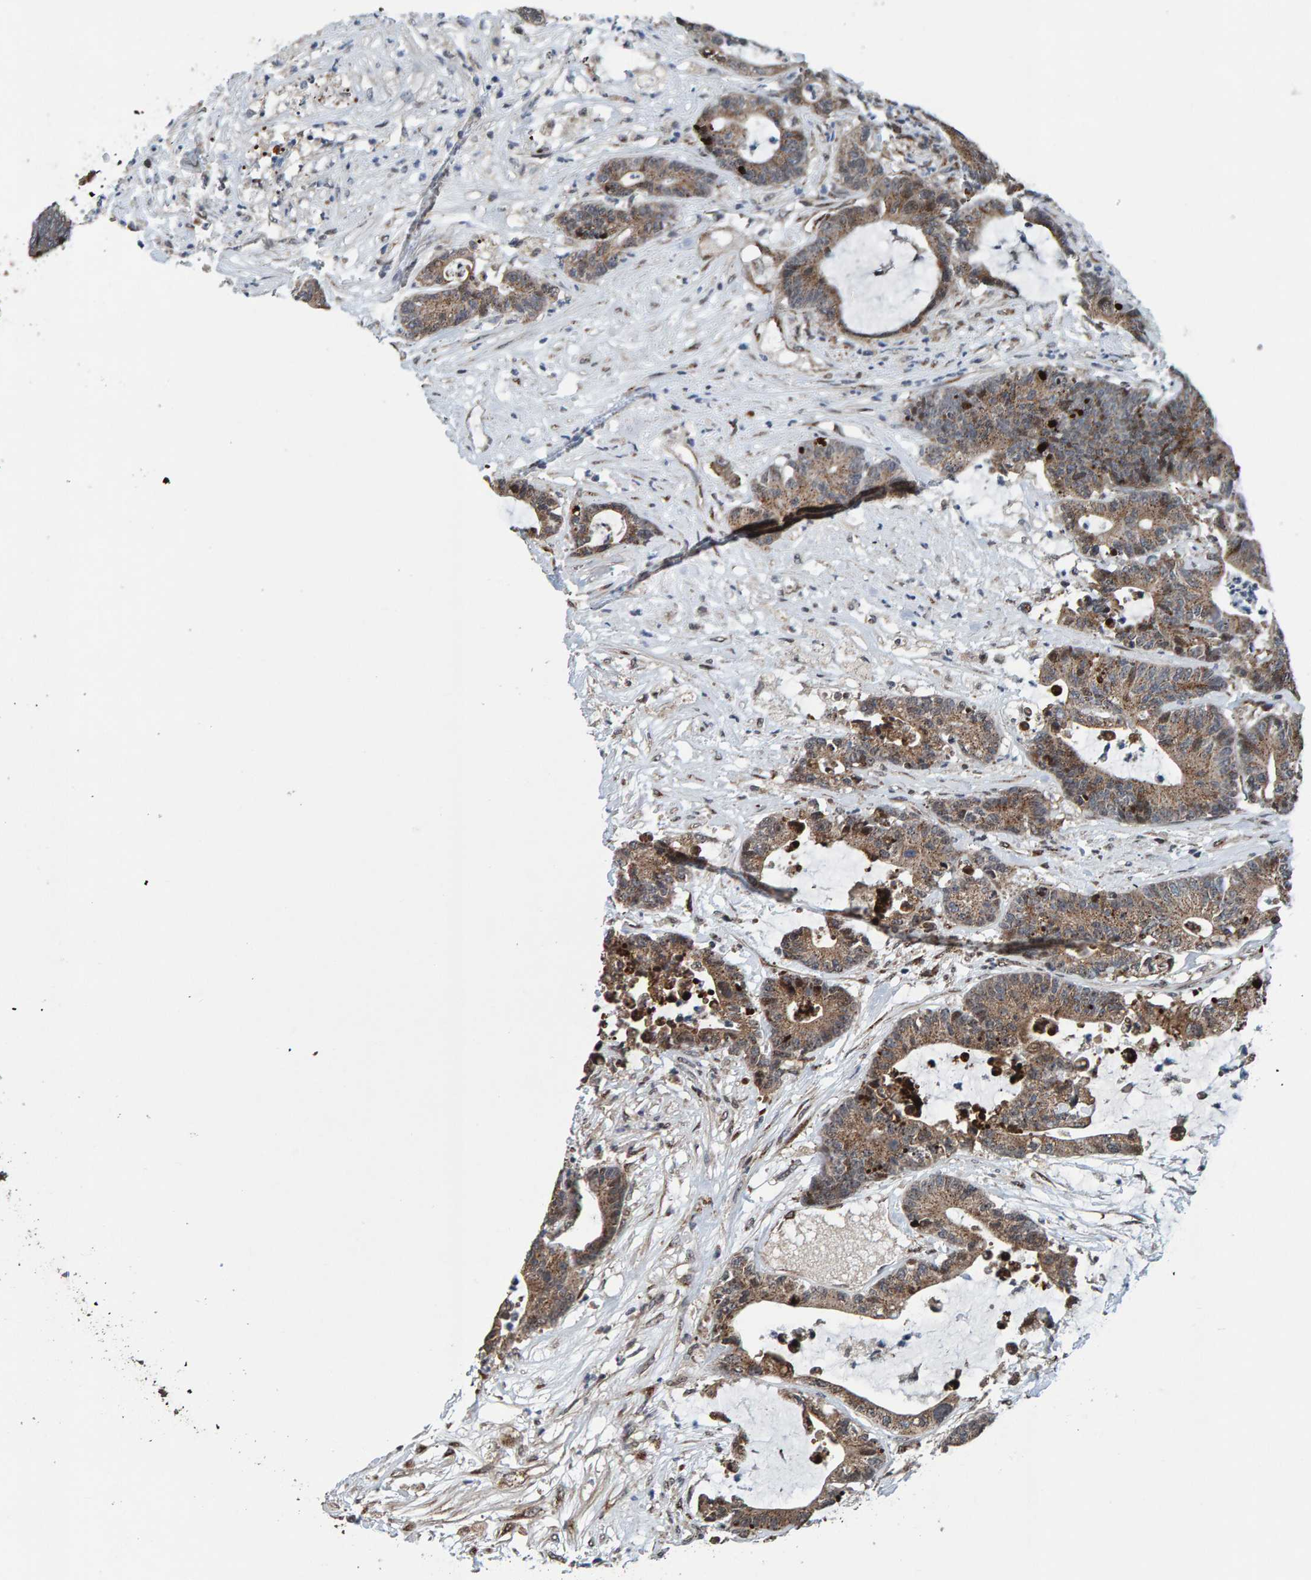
{"staining": {"intensity": "moderate", "quantity": ">75%", "location": "cytoplasmic/membranous"}, "tissue": "colorectal cancer", "cell_type": "Tumor cells", "image_type": "cancer", "snomed": [{"axis": "morphology", "description": "Adenocarcinoma, NOS"}, {"axis": "topography", "description": "Colon"}], "caption": "The immunohistochemical stain shows moderate cytoplasmic/membranous positivity in tumor cells of adenocarcinoma (colorectal) tissue. (DAB (3,3'-diaminobenzidine) = brown stain, brightfield microscopy at high magnification).", "gene": "CCDC25", "patient": {"sex": "female", "age": 84}}